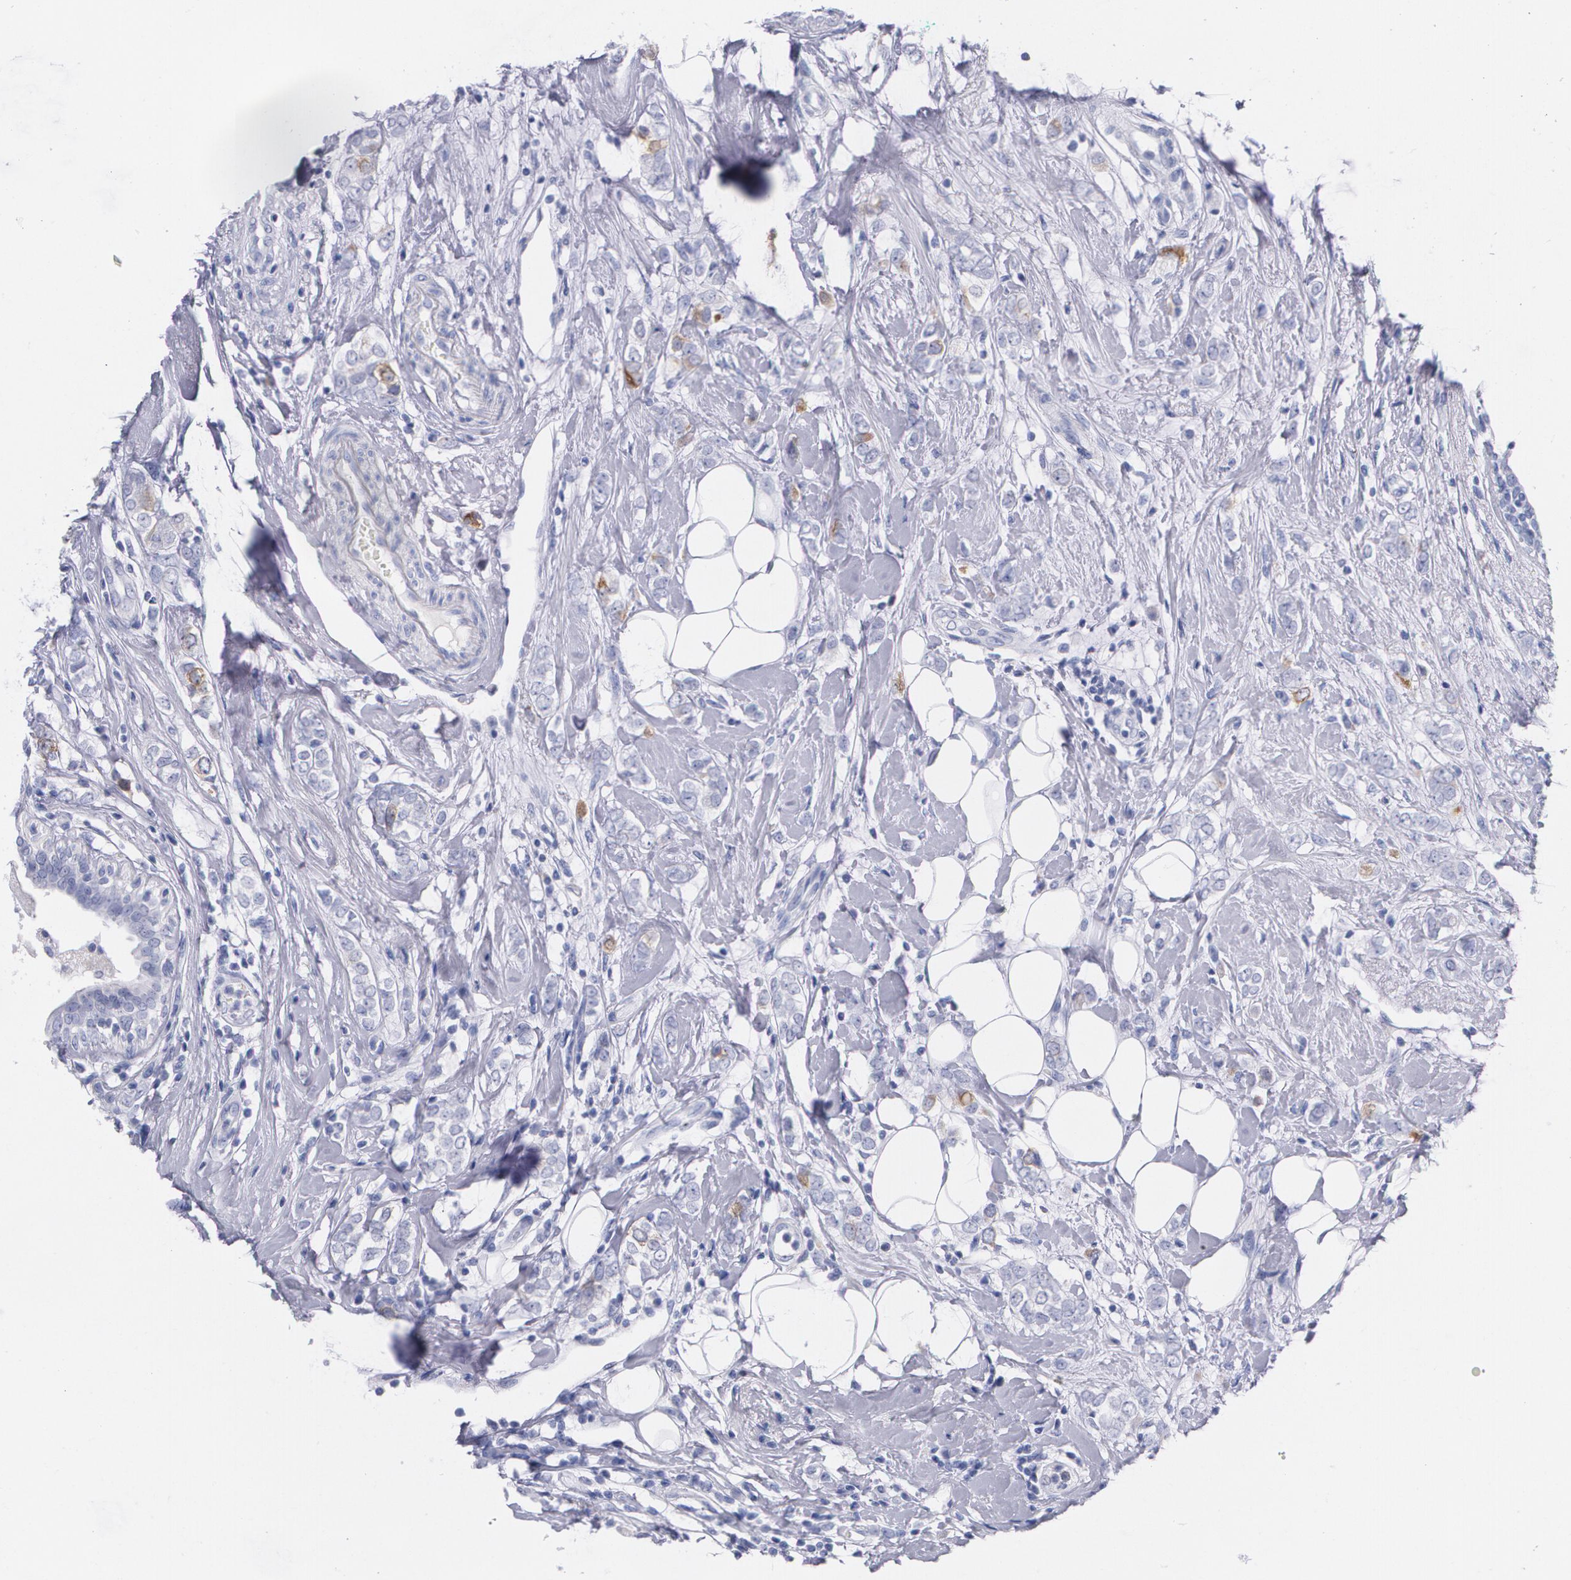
{"staining": {"intensity": "moderate", "quantity": "<25%", "location": "cytoplasmic/membranous"}, "tissue": "breast cancer", "cell_type": "Tumor cells", "image_type": "cancer", "snomed": [{"axis": "morphology", "description": "Normal tissue, NOS"}, {"axis": "morphology", "description": "Lobular carcinoma"}, {"axis": "topography", "description": "Breast"}], "caption": "Lobular carcinoma (breast) stained with a brown dye shows moderate cytoplasmic/membranous positive expression in about <25% of tumor cells.", "gene": "HMMR", "patient": {"sex": "female", "age": 47}}